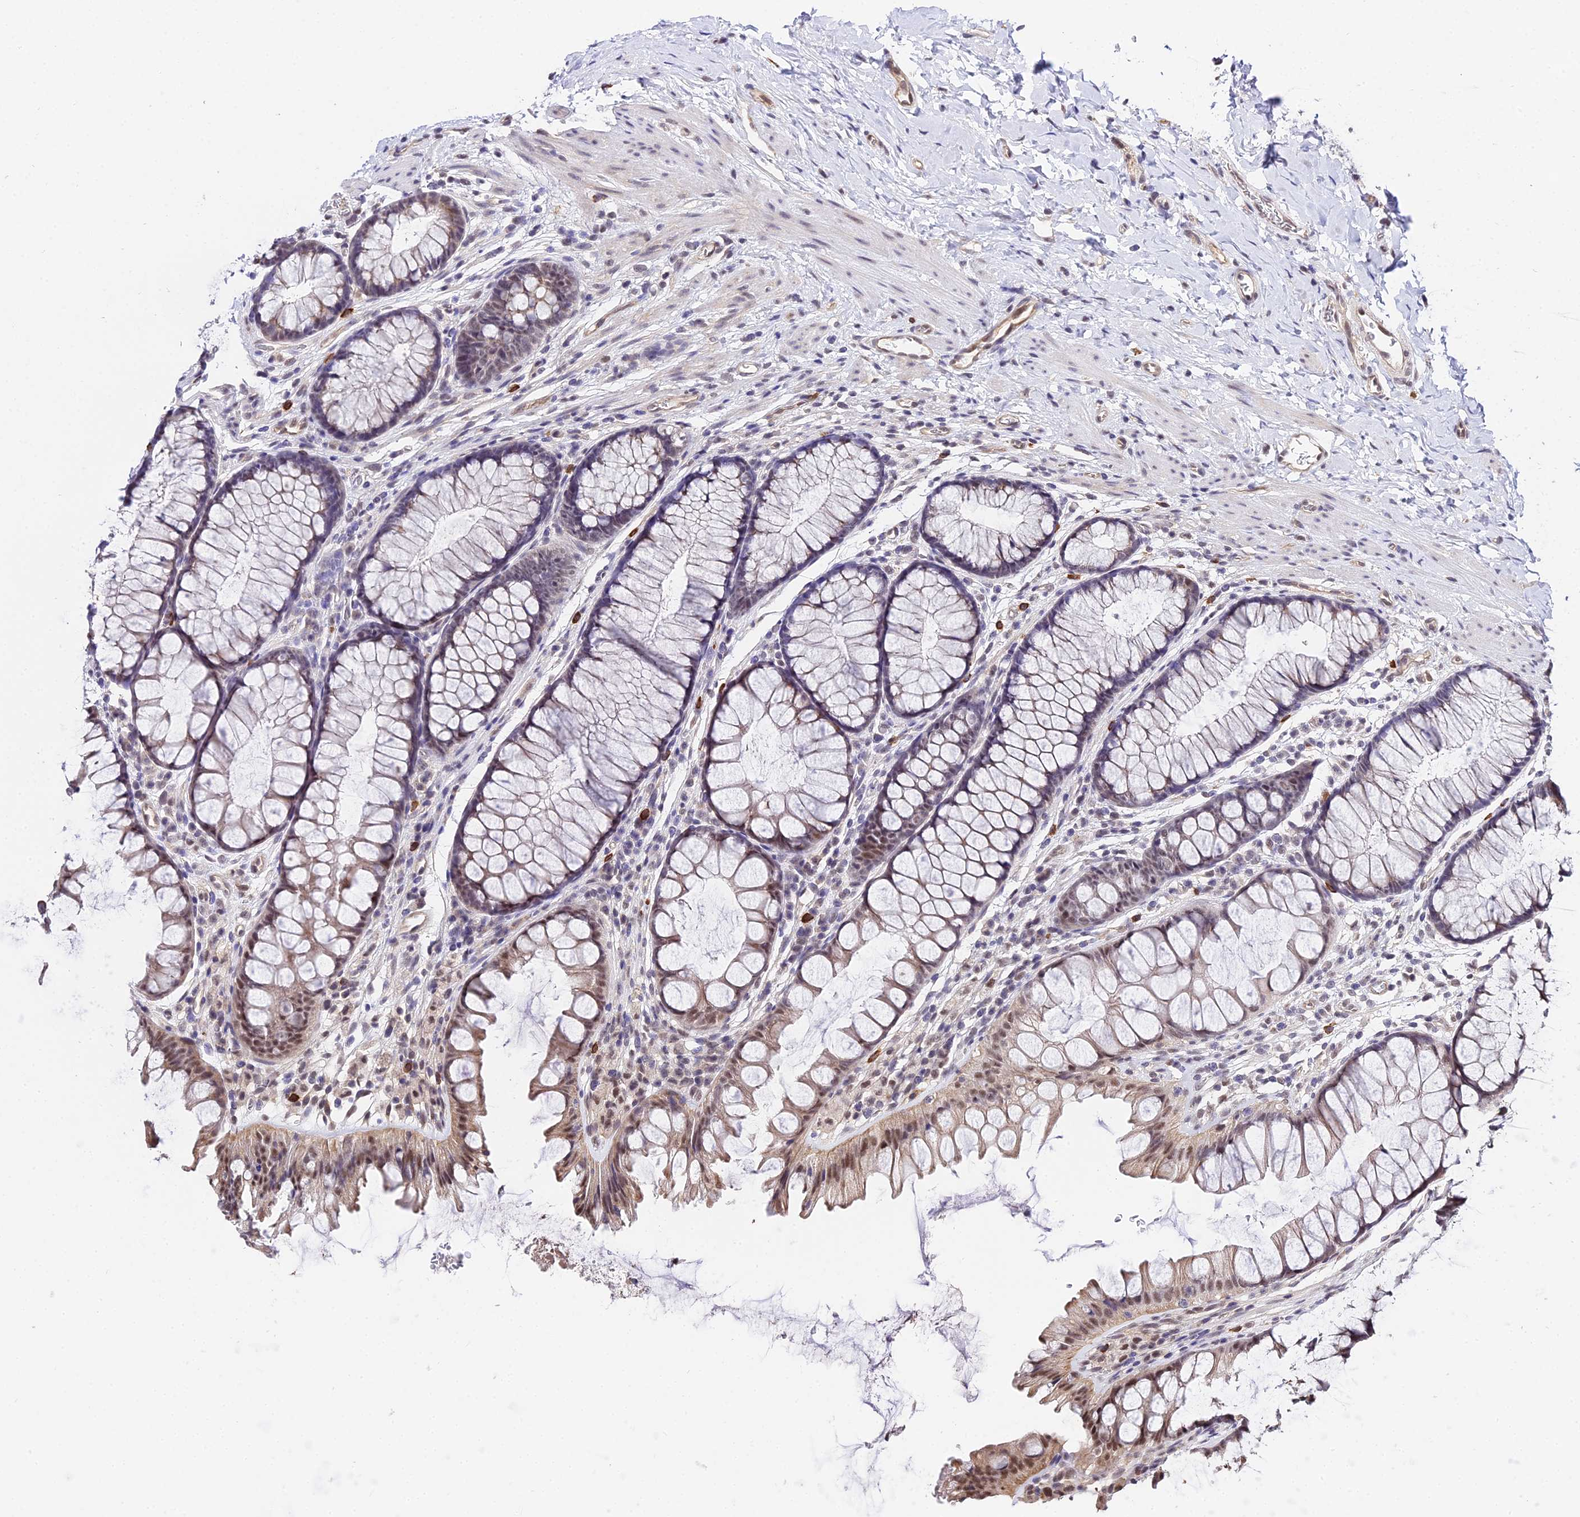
{"staining": {"intensity": "moderate", "quantity": "25%-75%", "location": "cytoplasmic/membranous,nuclear"}, "tissue": "colon", "cell_type": "Endothelial cells", "image_type": "normal", "snomed": [{"axis": "morphology", "description": "Normal tissue, NOS"}, {"axis": "topography", "description": "Colon"}], "caption": "Normal colon reveals moderate cytoplasmic/membranous,nuclear expression in about 25%-75% of endothelial cells, visualized by immunohistochemistry.", "gene": "POLR2I", "patient": {"sex": "female", "age": 62}}